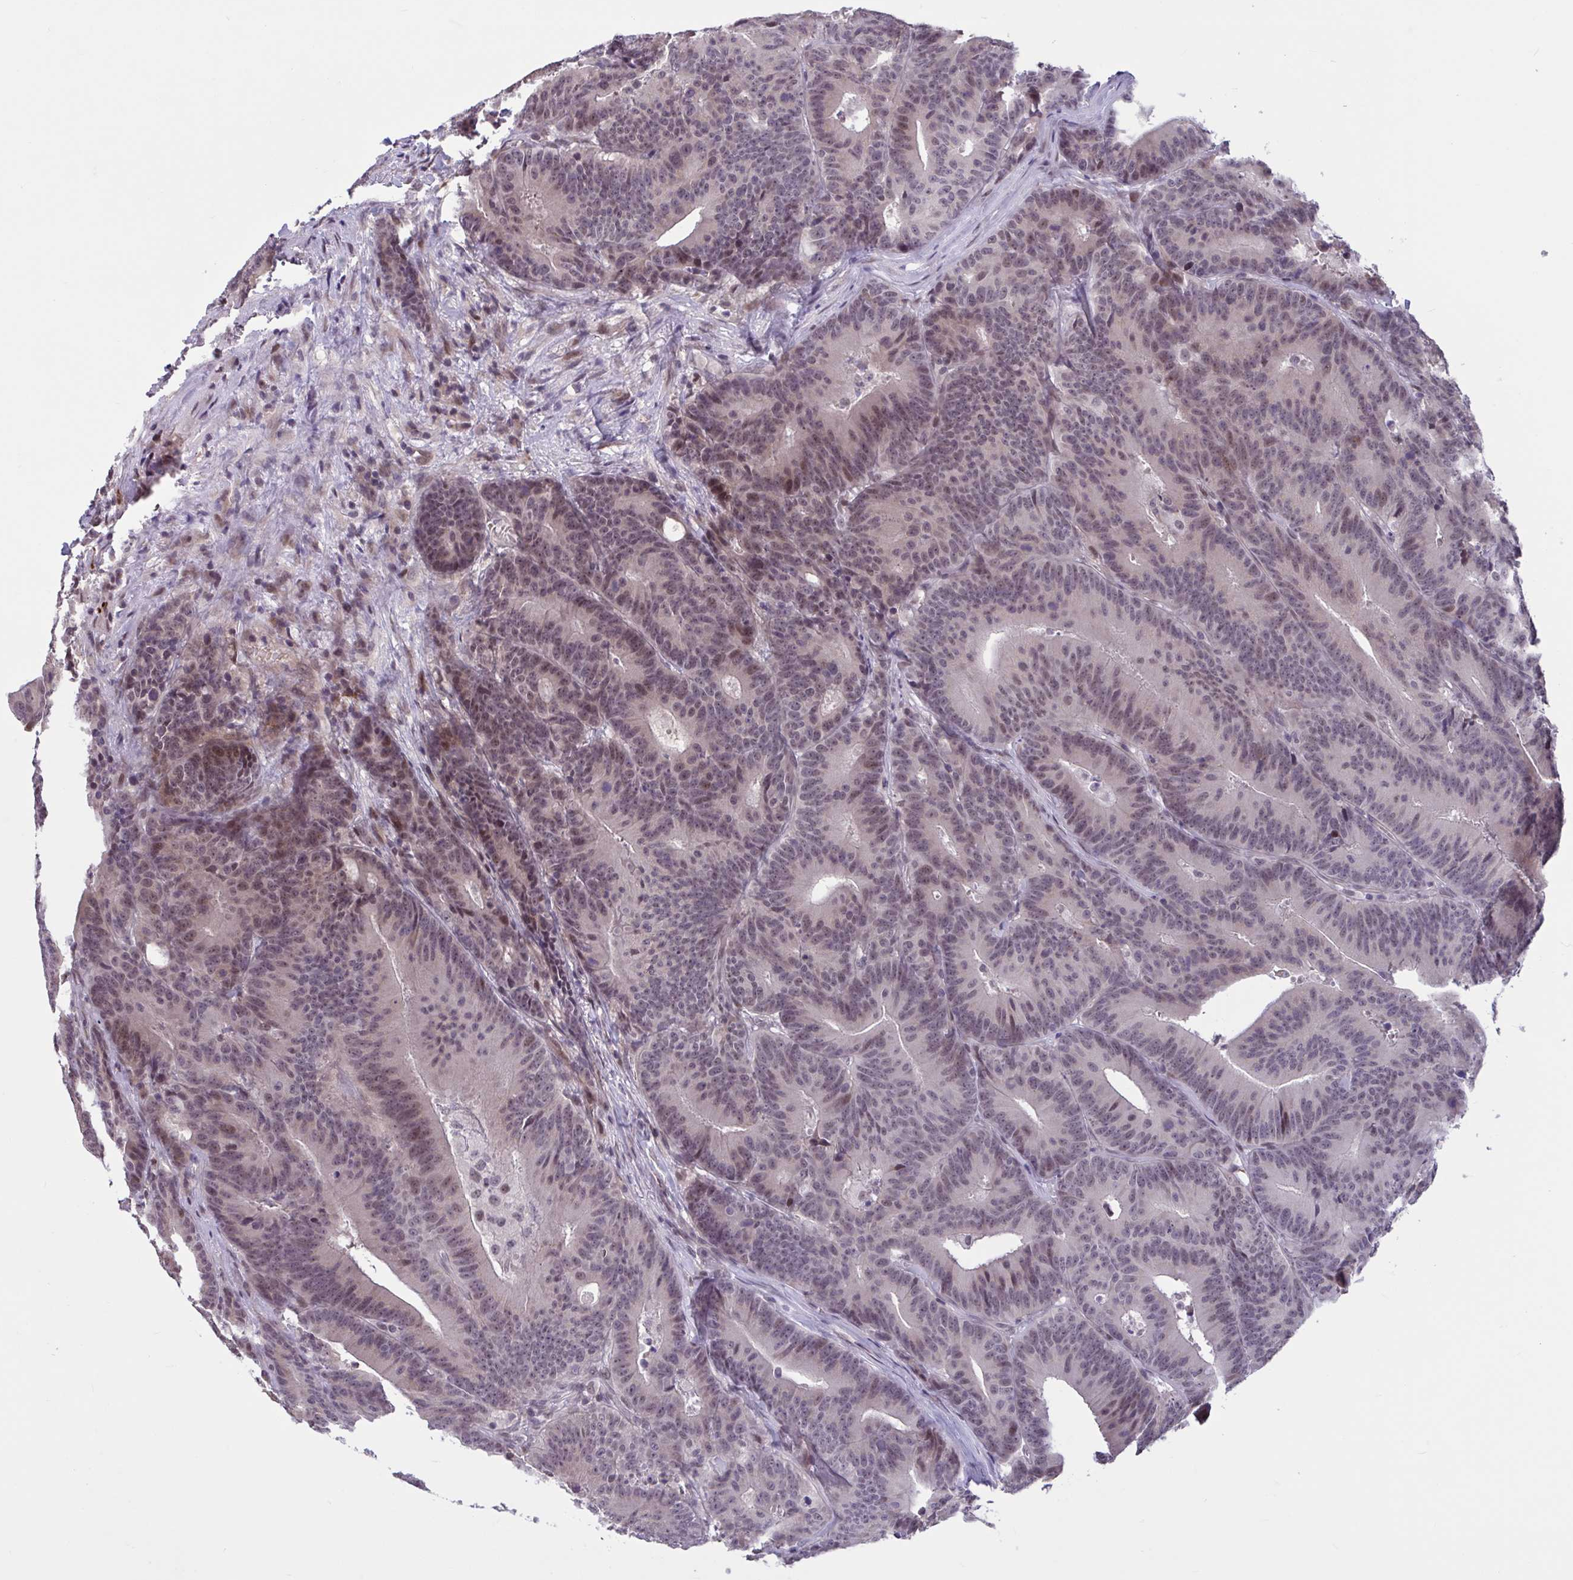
{"staining": {"intensity": "moderate", "quantity": "25%-75%", "location": "nuclear"}, "tissue": "colorectal cancer", "cell_type": "Tumor cells", "image_type": "cancer", "snomed": [{"axis": "morphology", "description": "Adenocarcinoma, NOS"}, {"axis": "topography", "description": "Colon"}], "caption": "IHC (DAB (3,3'-diaminobenzidine)) staining of human colorectal adenocarcinoma reveals moderate nuclear protein positivity in about 25%-75% of tumor cells.", "gene": "ZNF414", "patient": {"sex": "female", "age": 78}}